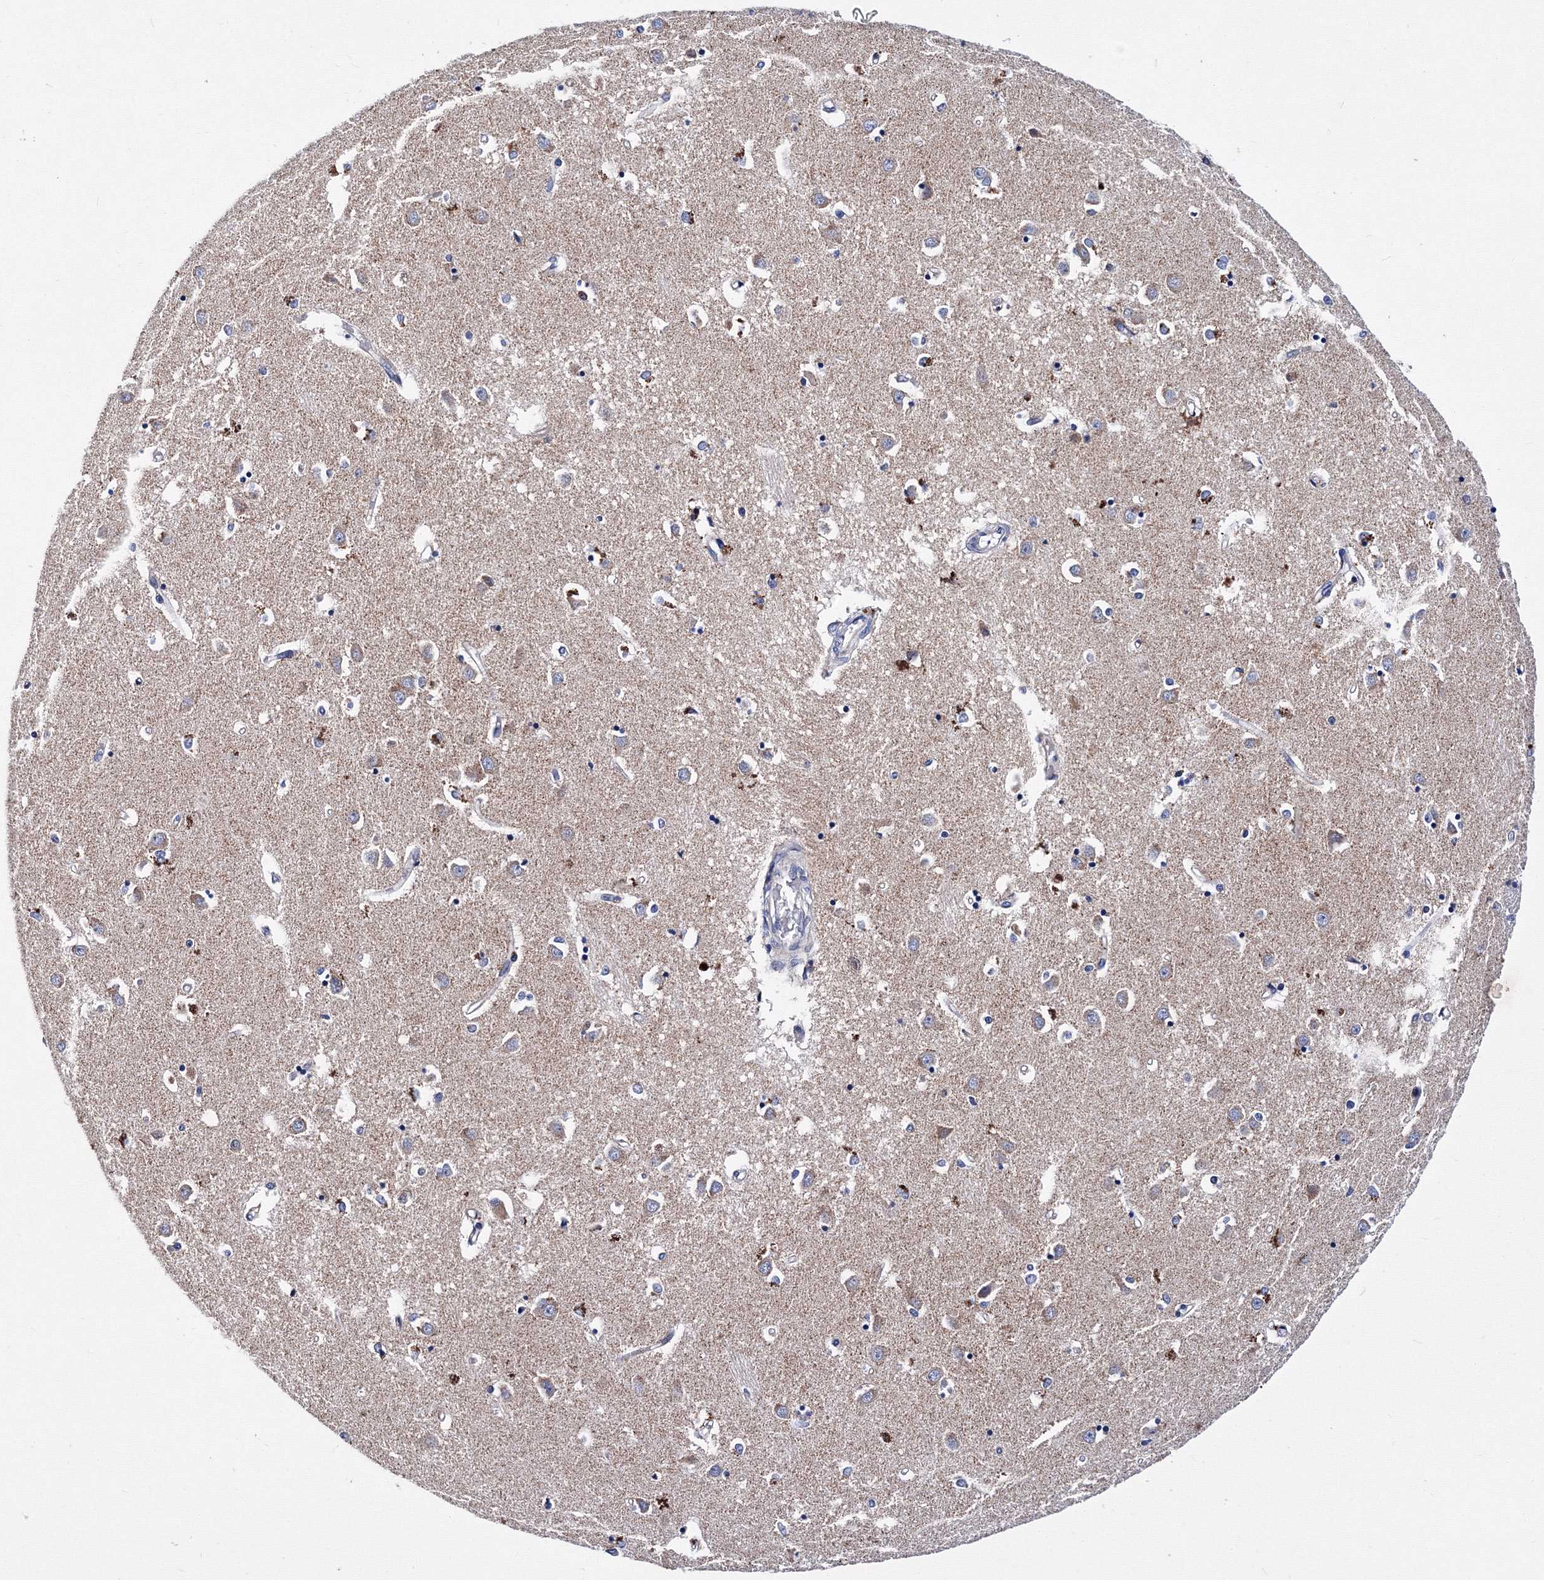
{"staining": {"intensity": "negative", "quantity": "none", "location": "none"}, "tissue": "caudate", "cell_type": "Glial cells", "image_type": "normal", "snomed": [{"axis": "morphology", "description": "Normal tissue, NOS"}, {"axis": "topography", "description": "Lateral ventricle wall"}], "caption": "Caudate stained for a protein using immunohistochemistry shows no positivity glial cells.", "gene": "TRPM2", "patient": {"sex": "male", "age": 45}}